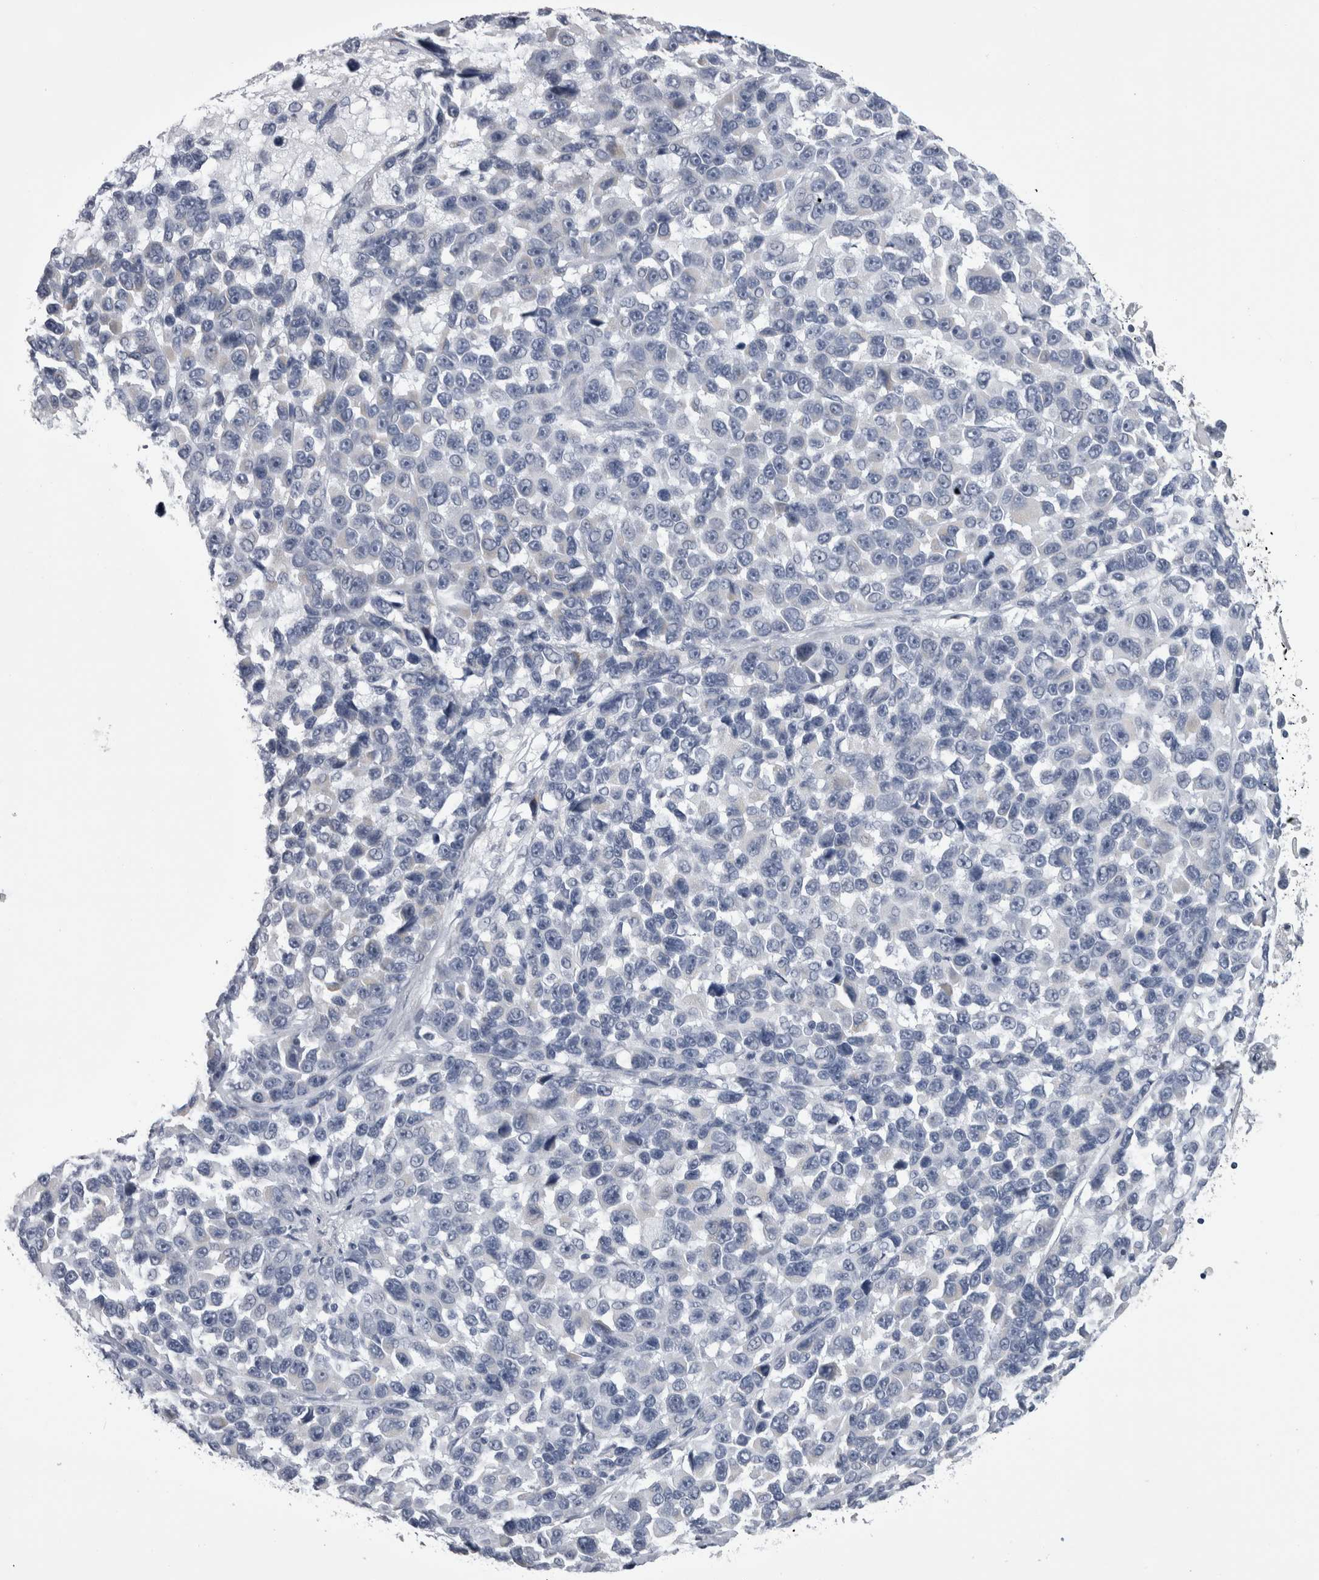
{"staining": {"intensity": "negative", "quantity": "none", "location": "none"}, "tissue": "melanoma", "cell_type": "Tumor cells", "image_type": "cancer", "snomed": [{"axis": "morphology", "description": "Malignant melanoma, NOS"}, {"axis": "topography", "description": "Skin"}], "caption": "Malignant melanoma stained for a protein using IHC reveals no positivity tumor cells.", "gene": "ALDH8A1", "patient": {"sex": "male", "age": 53}}